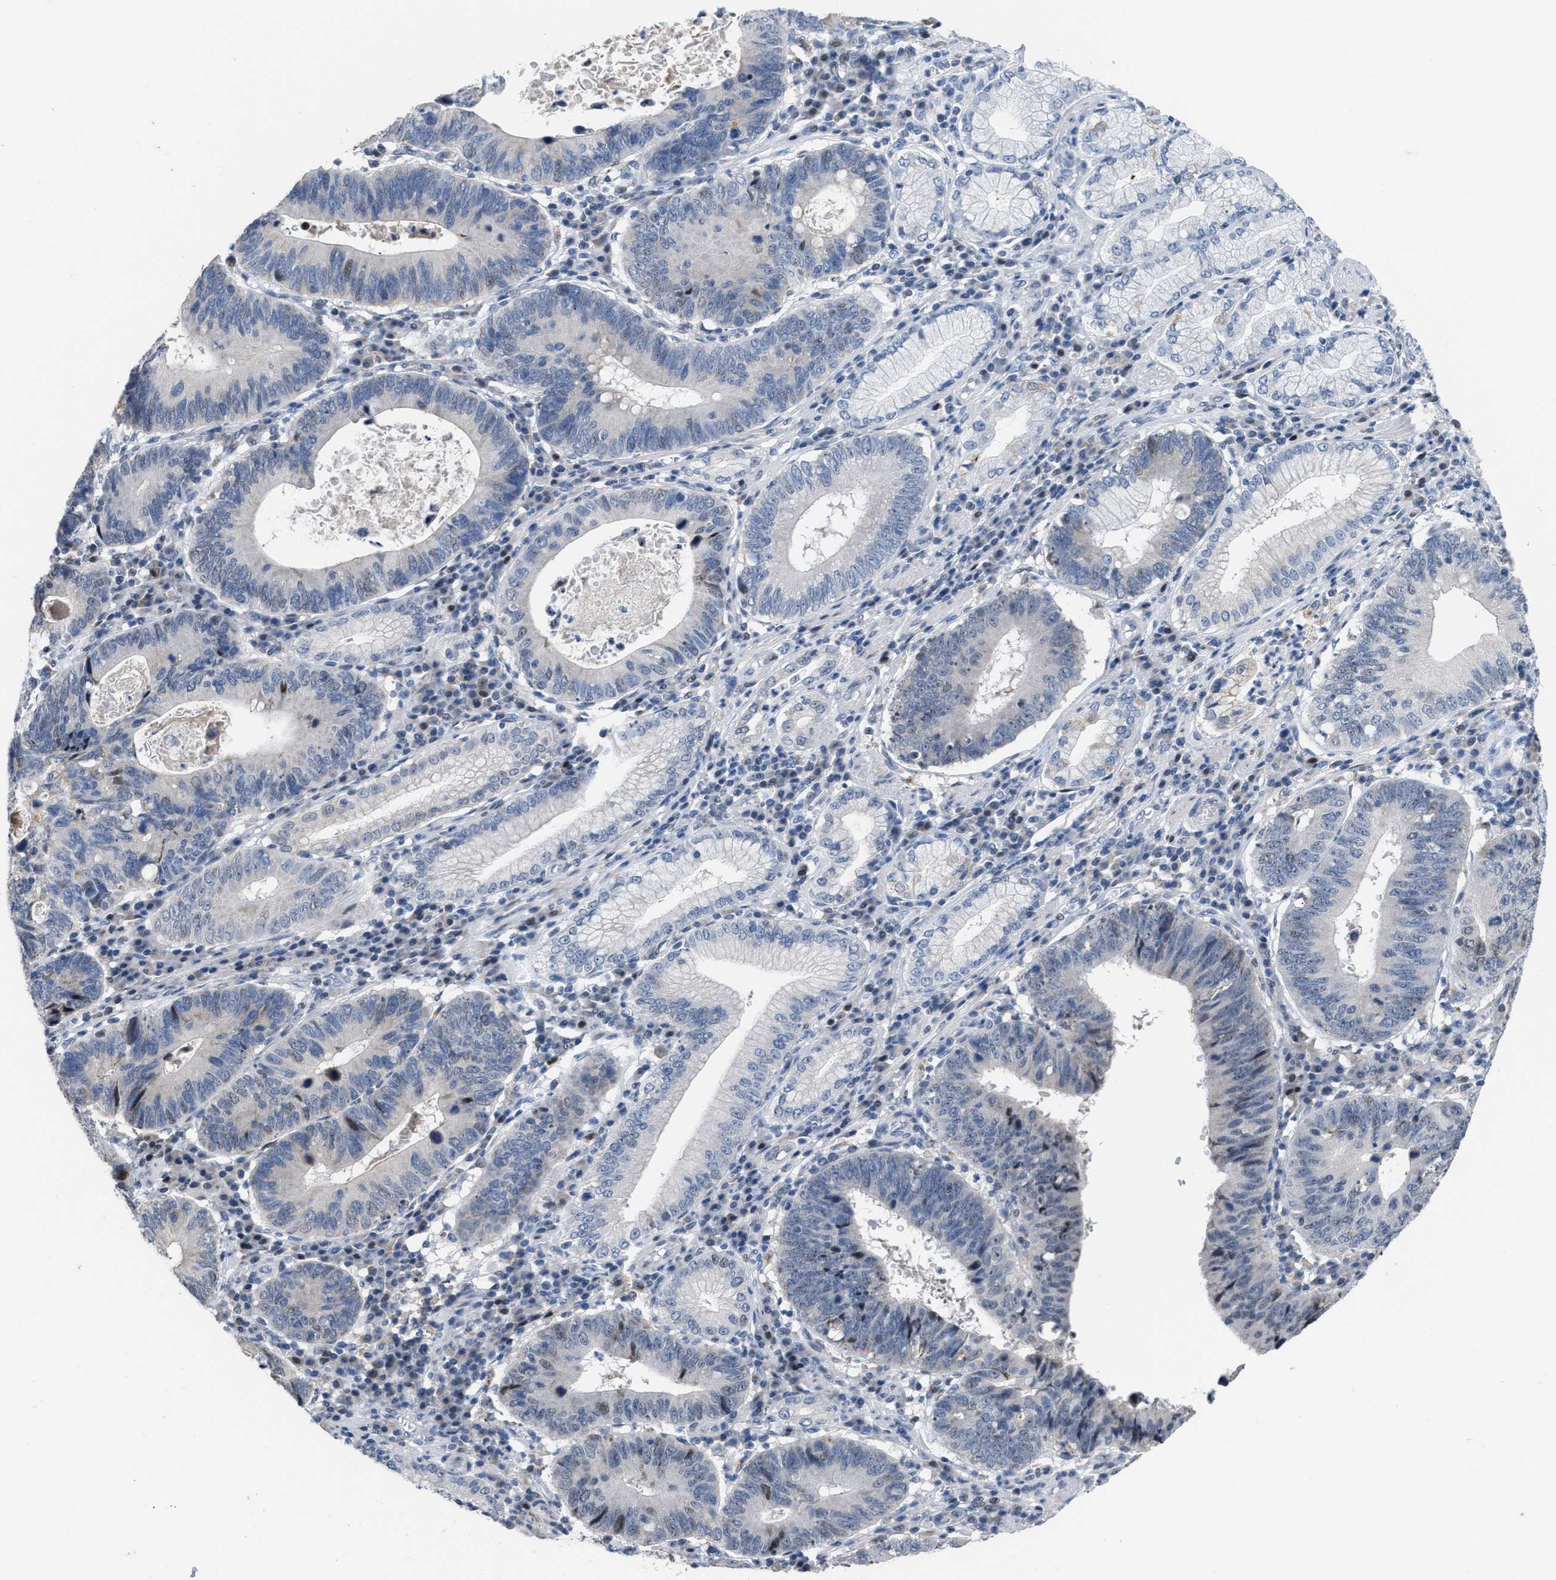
{"staining": {"intensity": "negative", "quantity": "none", "location": "none"}, "tissue": "stomach cancer", "cell_type": "Tumor cells", "image_type": "cancer", "snomed": [{"axis": "morphology", "description": "Adenocarcinoma, NOS"}, {"axis": "topography", "description": "Stomach"}], "caption": "Immunohistochemistry of stomach adenocarcinoma shows no expression in tumor cells. (Brightfield microscopy of DAB (3,3'-diaminobenzidine) IHC at high magnification).", "gene": "SETDB1", "patient": {"sex": "male", "age": 59}}